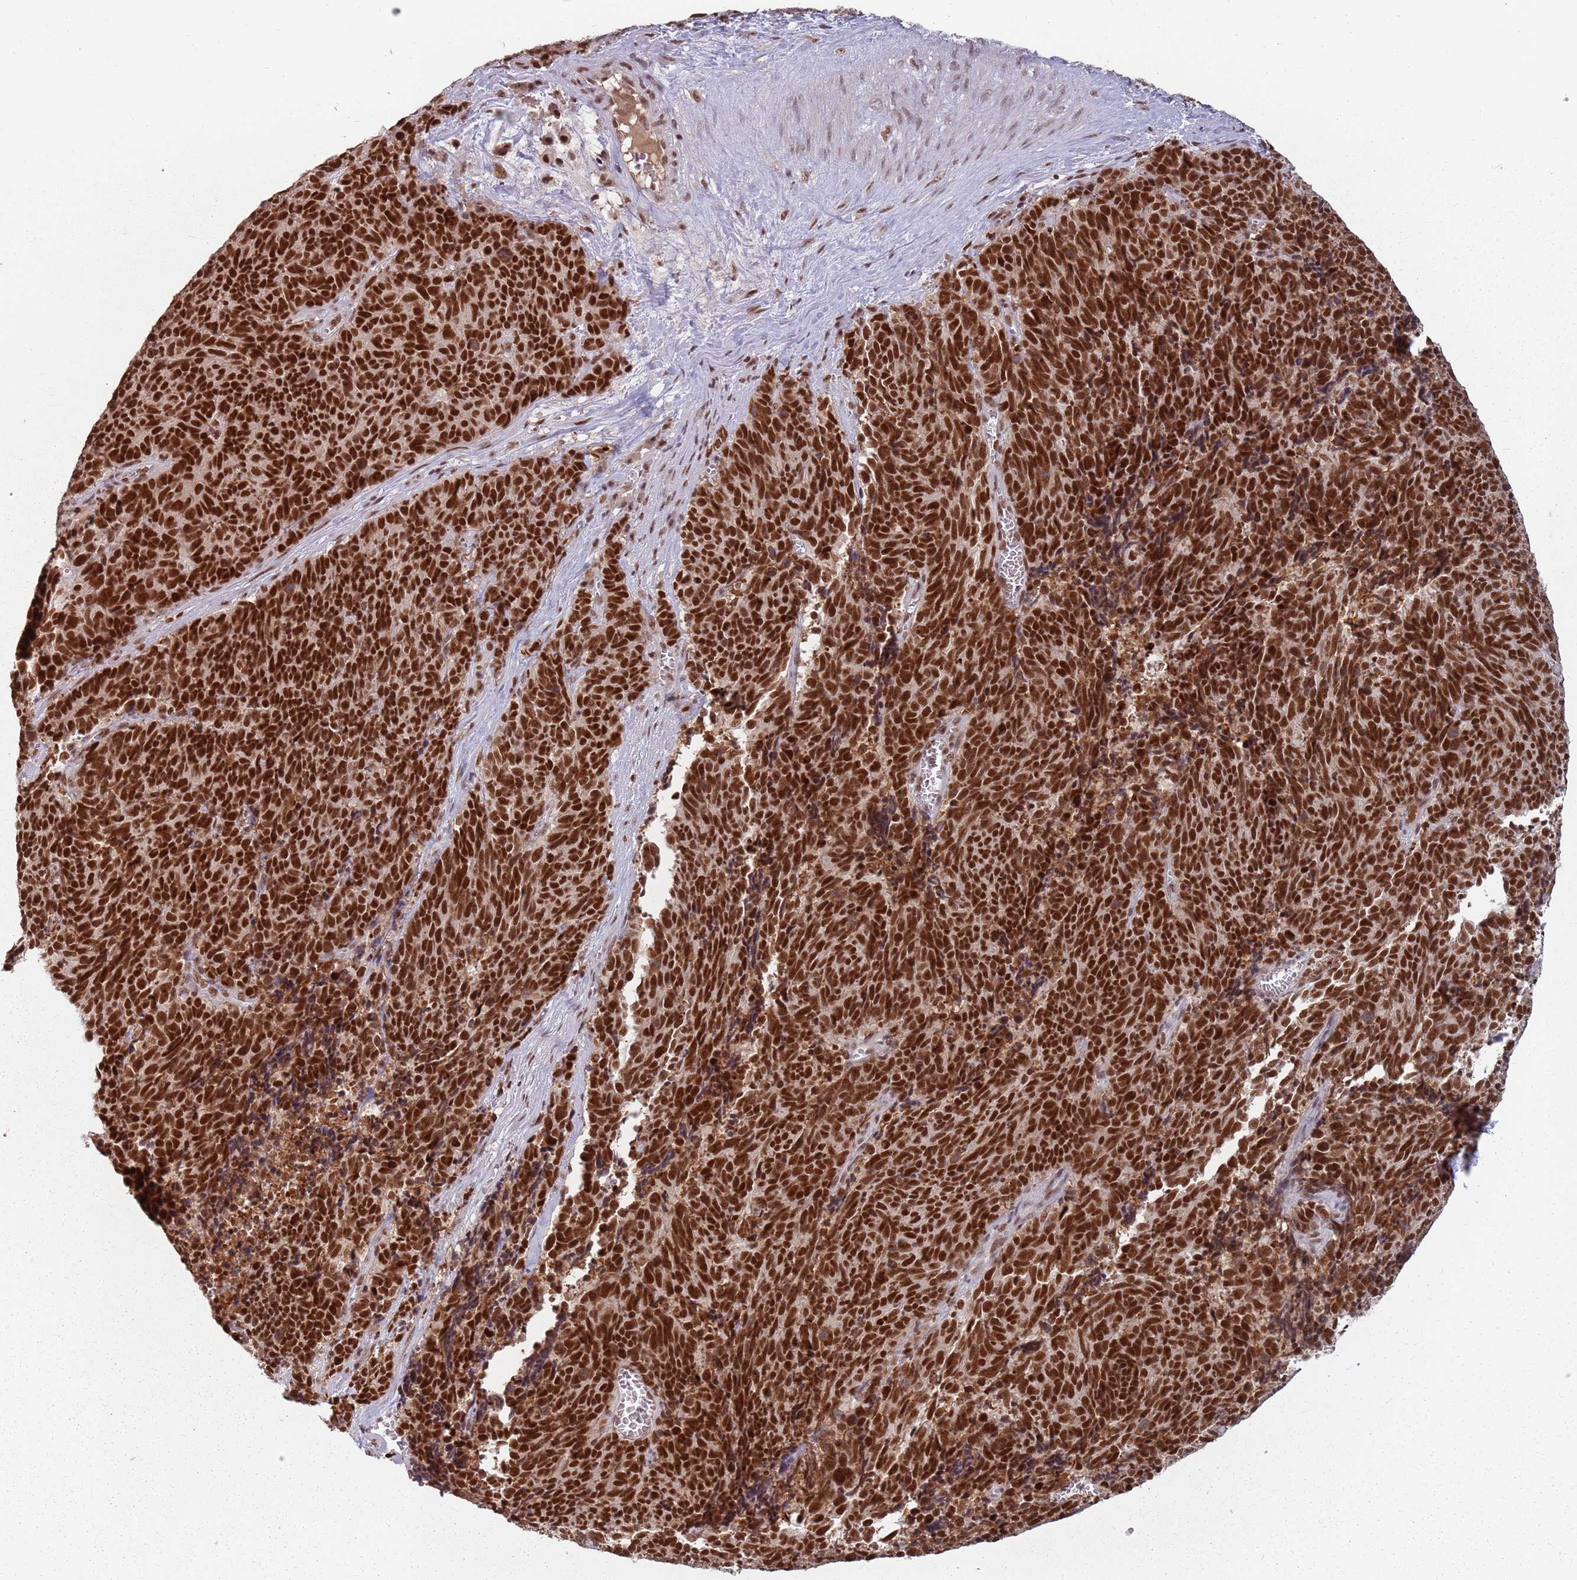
{"staining": {"intensity": "strong", "quantity": ">75%", "location": "nuclear"}, "tissue": "cervical cancer", "cell_type": "Tumor cells", "image_type": "cancer", "snomed": [{"axis": "morphology", "description": "Squamous cell carcinoma, NOS"}, {"axis": "topography", "description": "Cervix"}], "caption": "Protein staining of cervical squamous cell carcinoma tissue shows strong nuclear staining in about >75% of tumor cells. The staining was performed using DAB (3,3'-diaminobenzidine) to visualize the protein expression in brown, while the nuclei were stained in blue with hematoxylin (Magnification: 20x).", "gene": "NCBP1", "patient": {"sex": "female", "age": 29}}